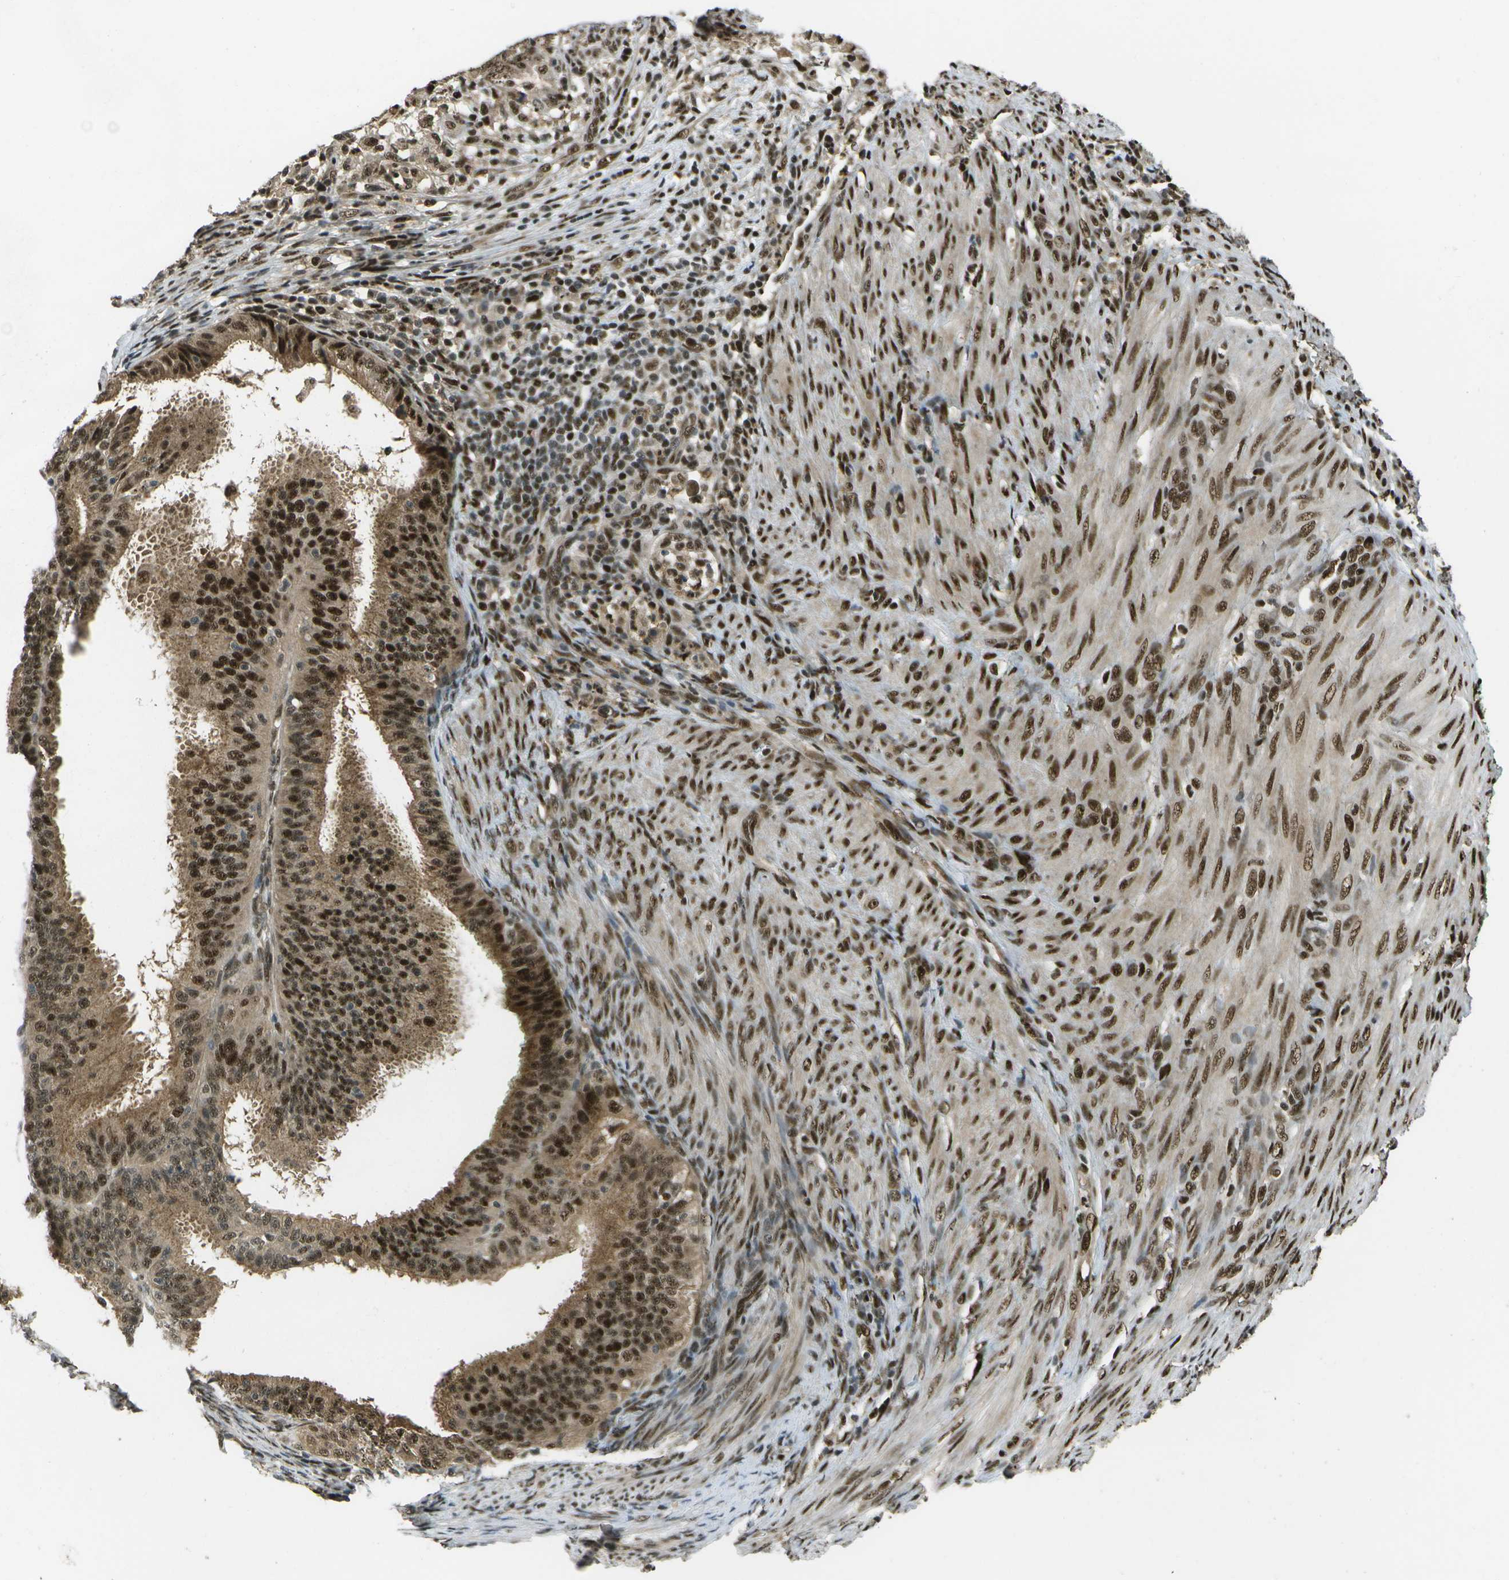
{"staining": {"intensity": "strong", "quantity": ">75%", "location": "cytoplasmic/membranous,nuclear"}, "tissue": "endometrial cancer", "cell_type": "Tumor cells", "image_type": "cancer", "snomed": [{"axis": "morphology", "description": "Adenocarcinoma, NOS"}, {"axis": "topography", "description": "Endometrium"}], "caption": "Protein positivity by immunohistochemistry (IHC) demonstrates strong cytoplasmic/membranous and nuclear expression in approximately >75% of tumor cells in endometrial adenocarcinoma.", "gene": "GANC", "patient": {"sex": "female", "age": 70}}